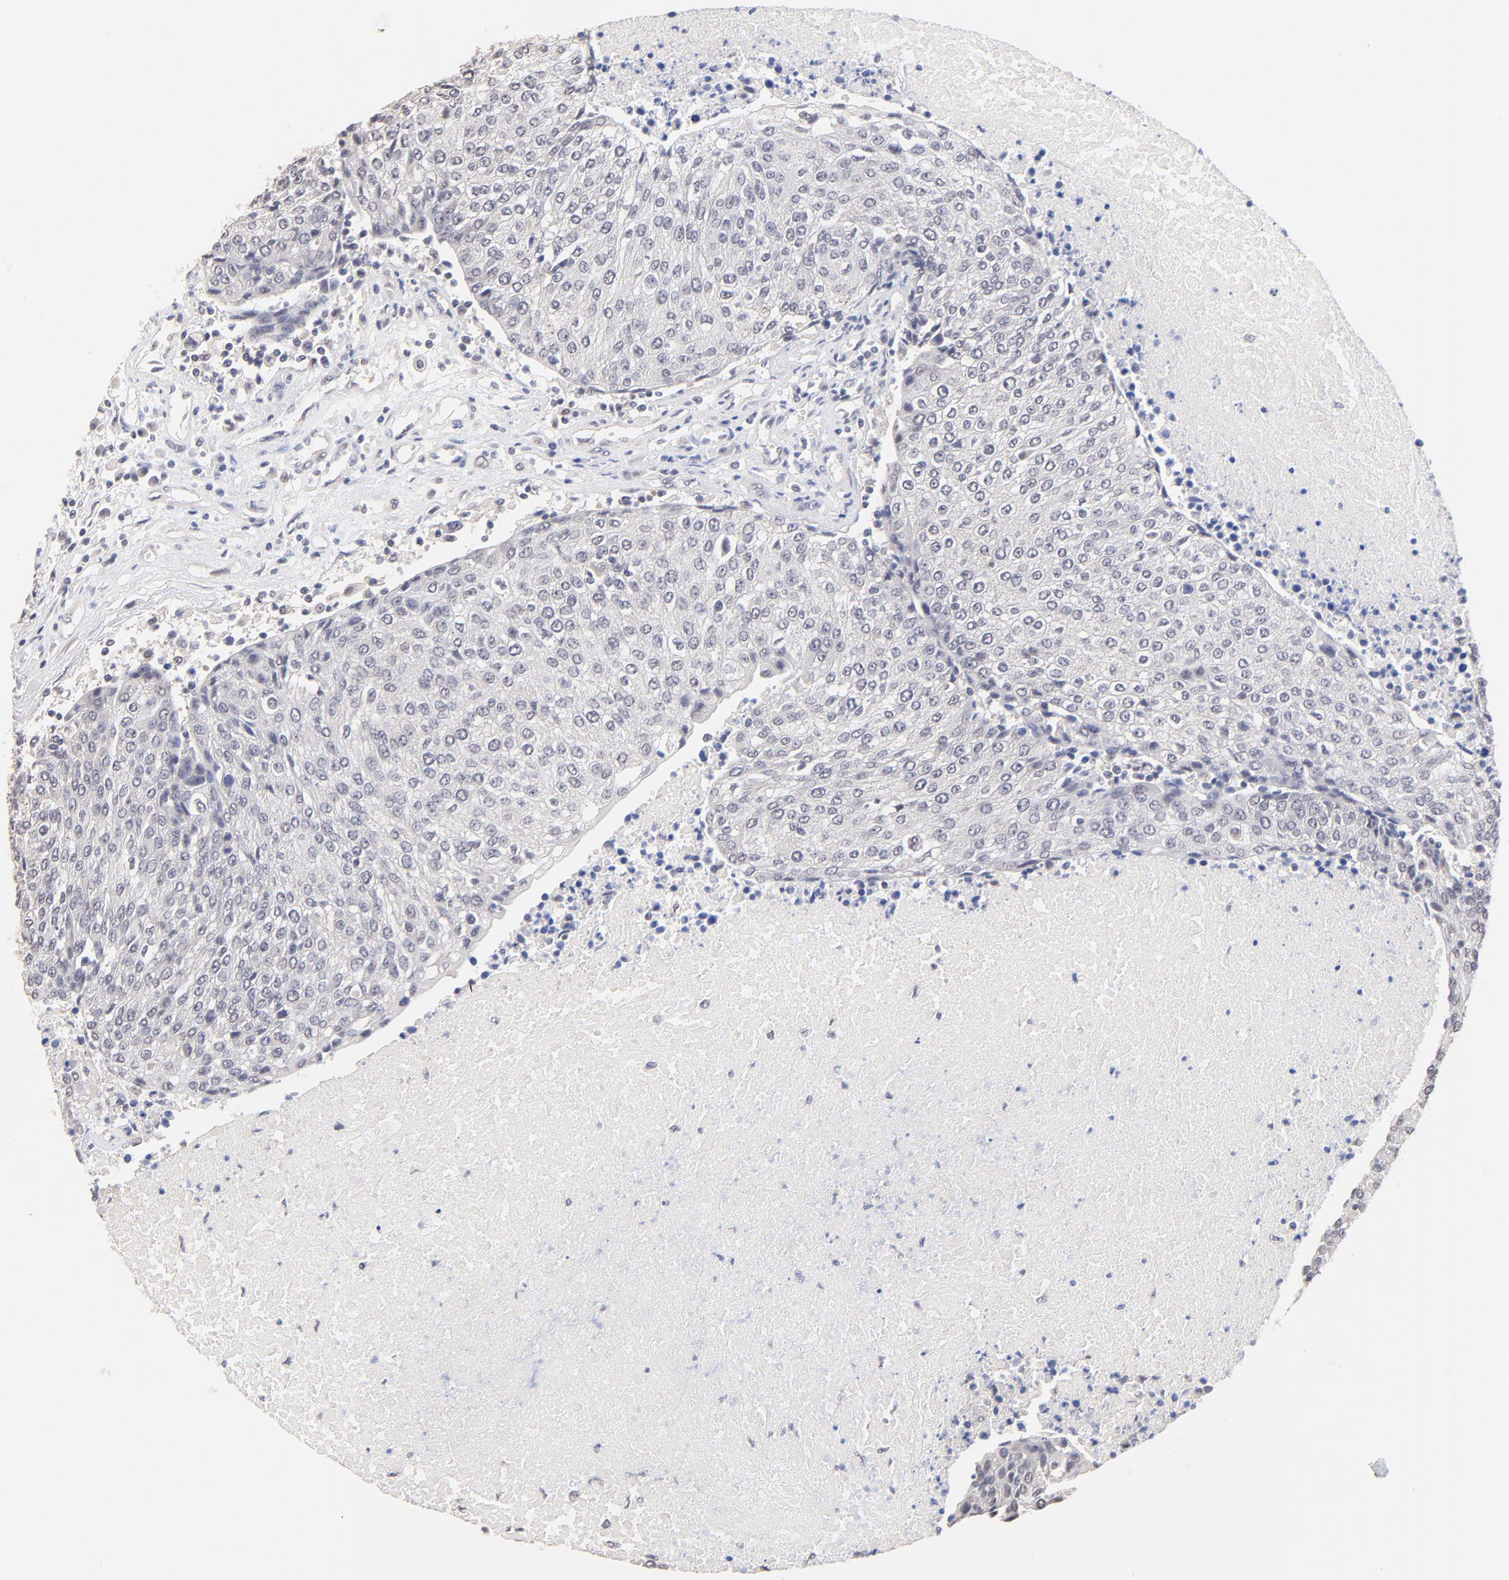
{"staining": {"intensity": "negative", "quantity": "none", "location": "none"}, "tissue": "urothelial cancer", "cell_type": "Tumor cells", "image_type": "cancer", "snomed": [{"axis": "morphology", "description": "Urothelial carcinoma, High grade"}, {"axis": "topography", "description": "Urinary bladder"}], "caption": "This image is of urothelial cancer stained with immunohistochemistry (IHC) to label a protein in brown with the nuclei are counter-stained blue. There is no staining in tumor cells.", "gene": "RIBC2", "patient": {"sex": "female", "age": 85}}